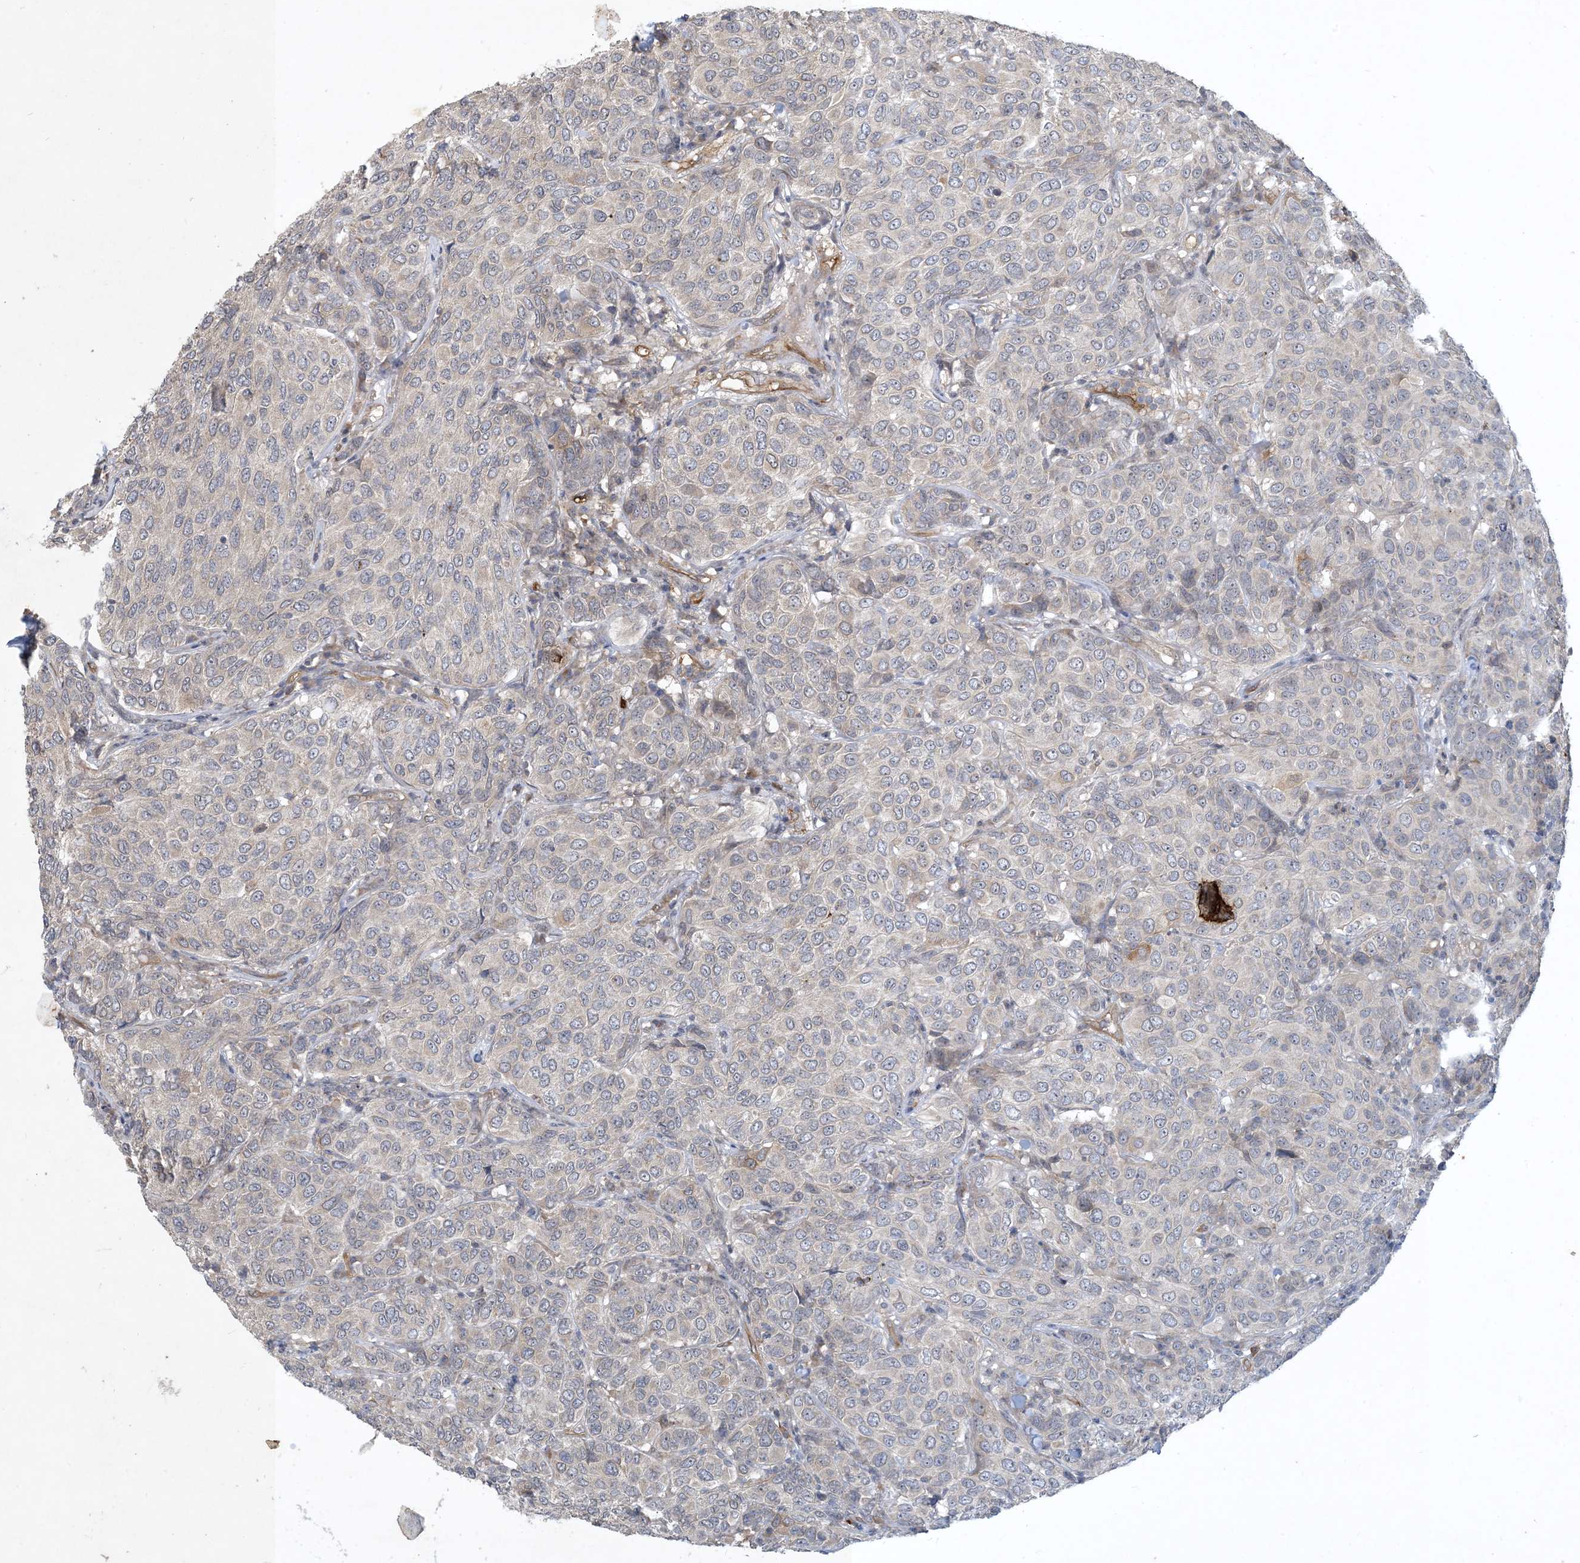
{"staining": {"intensity": "negative", "quantity": "none", "location": "none"}, "tissue": "breast cancer", "cell_type": "Tumor cells", "image_type": "cancer", "snomed": [{"axis": "morphology", "description": "Duct carcinoma"}, {"axis": "topography", "description": "Breast"}], "caption": "High magnification brightfield microscopy of breast cancer stained with DAB (3,3'-diaminobenzidine) (brown) and counterstained with hematoxylin (blue): tumor cells show no significant expression.", "gene": "CDS1", "patient": {"sex": "female", "age": 55}}